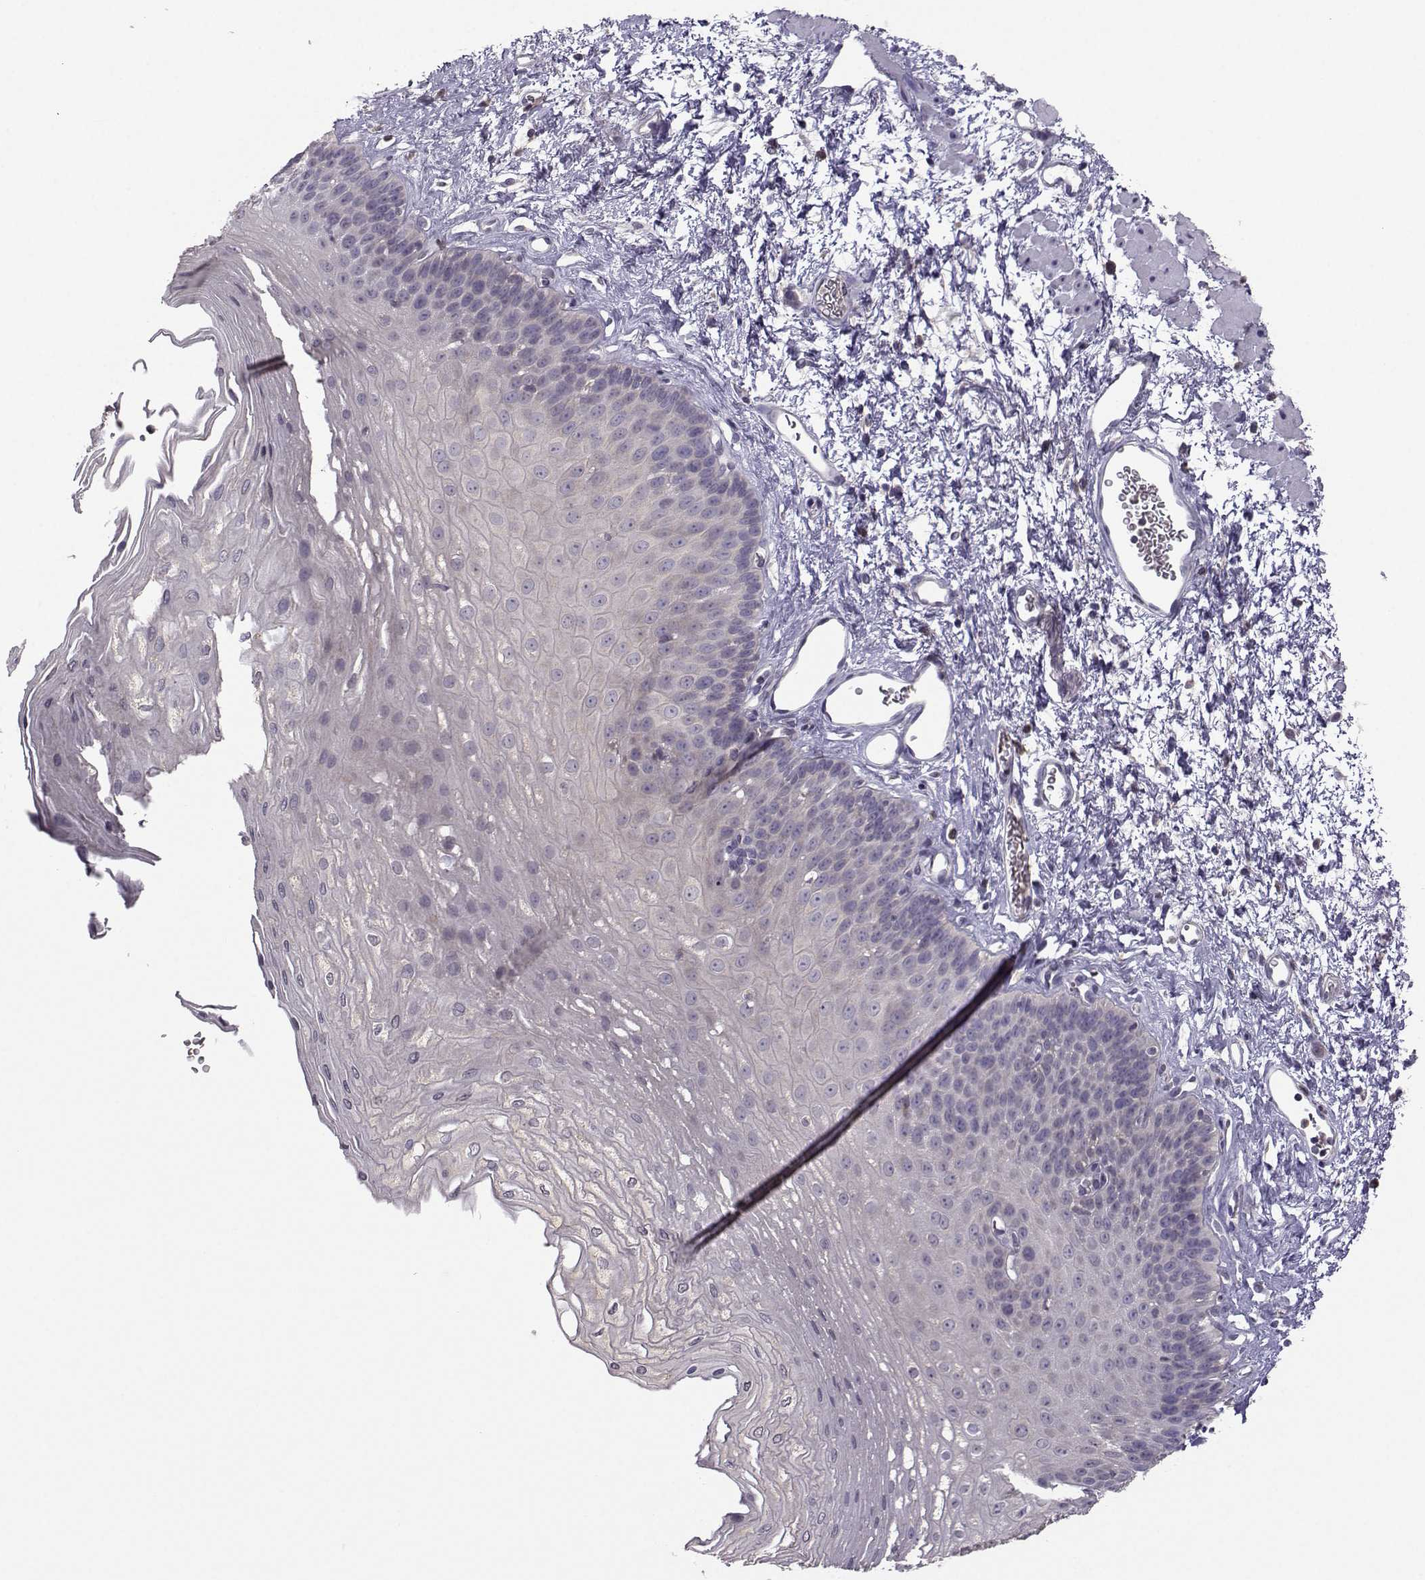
{"staining": {"intensity": "negative", "quantity": "none", "location": "none"}, "tissue": "esophagus", "cell_type": "Squamous epithelial cells", "image_type": "normal", "snomed": [{"axis": "morphology", "description": "Normal tissue, NOS"}, {"axis": "topography", "description": "Esophagus"}], "caption": "High power microscopy histopathology image of an IHC micrograph of benign esophagus, revealing no significant staining in squamous epithelial cells. Nuclei are stained in blue.", "gene": "FCAMR", "patient": {"sex": "female", "age": 62}}